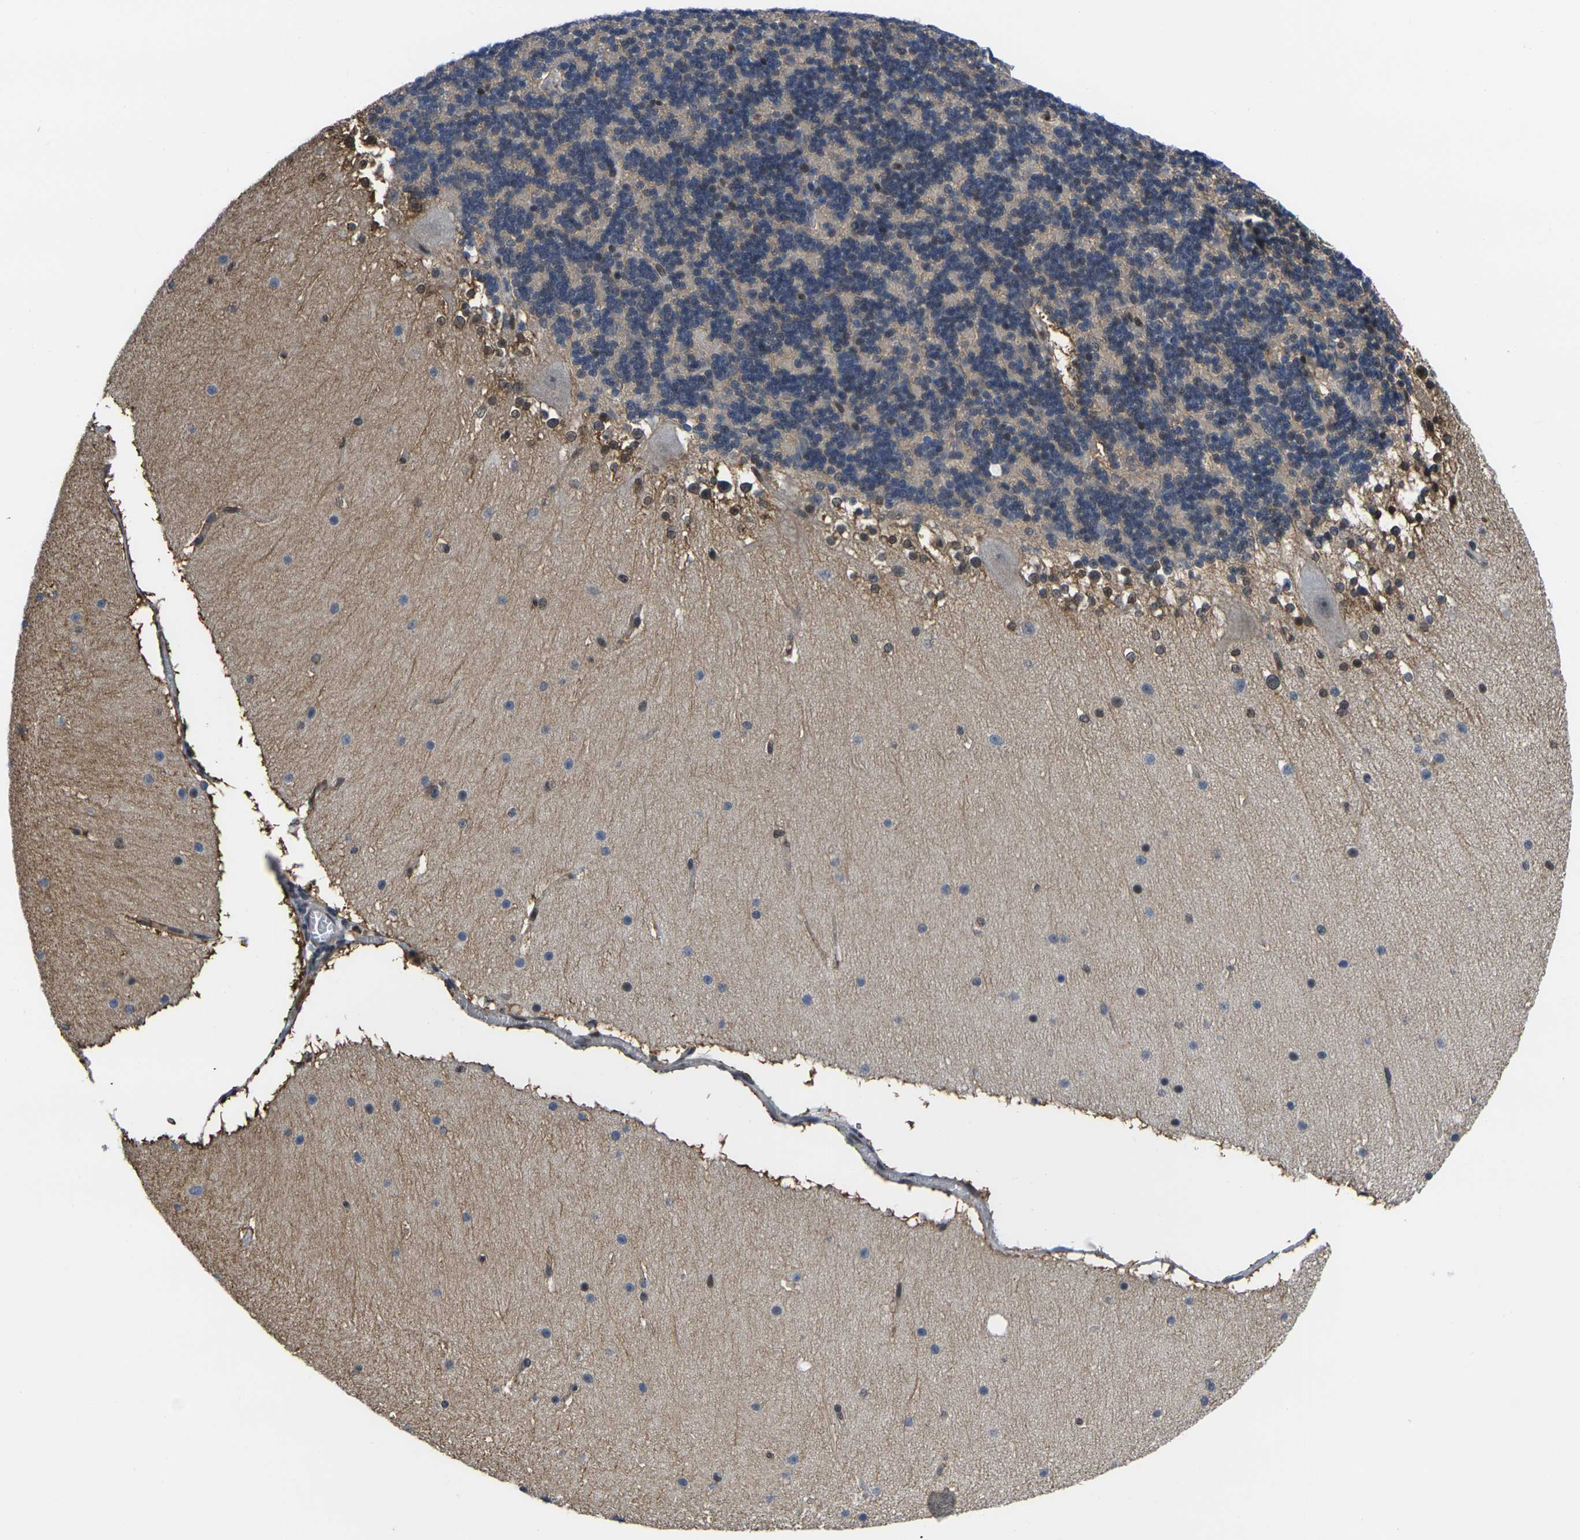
{"staining": {"intensity": "moderate", "quantity": "25%-75%", "location": "nuclear"}, "tissue": "cerebellum", "cell_type": "Cells in granular layer", "image_type": "normal", "snomed": [{"axis": "morphology", "description": "Normal tissue, NOS"}, {"axis": "topography", "description": "Cerebellum"}], "caption": "This is an image of IHC staining of unremarkable cerebellum, which shows moderate positivity in the nuclear of cells in granular layer.", "gene": "RBM7", "patient": {"sex": "female", "age": 19}}